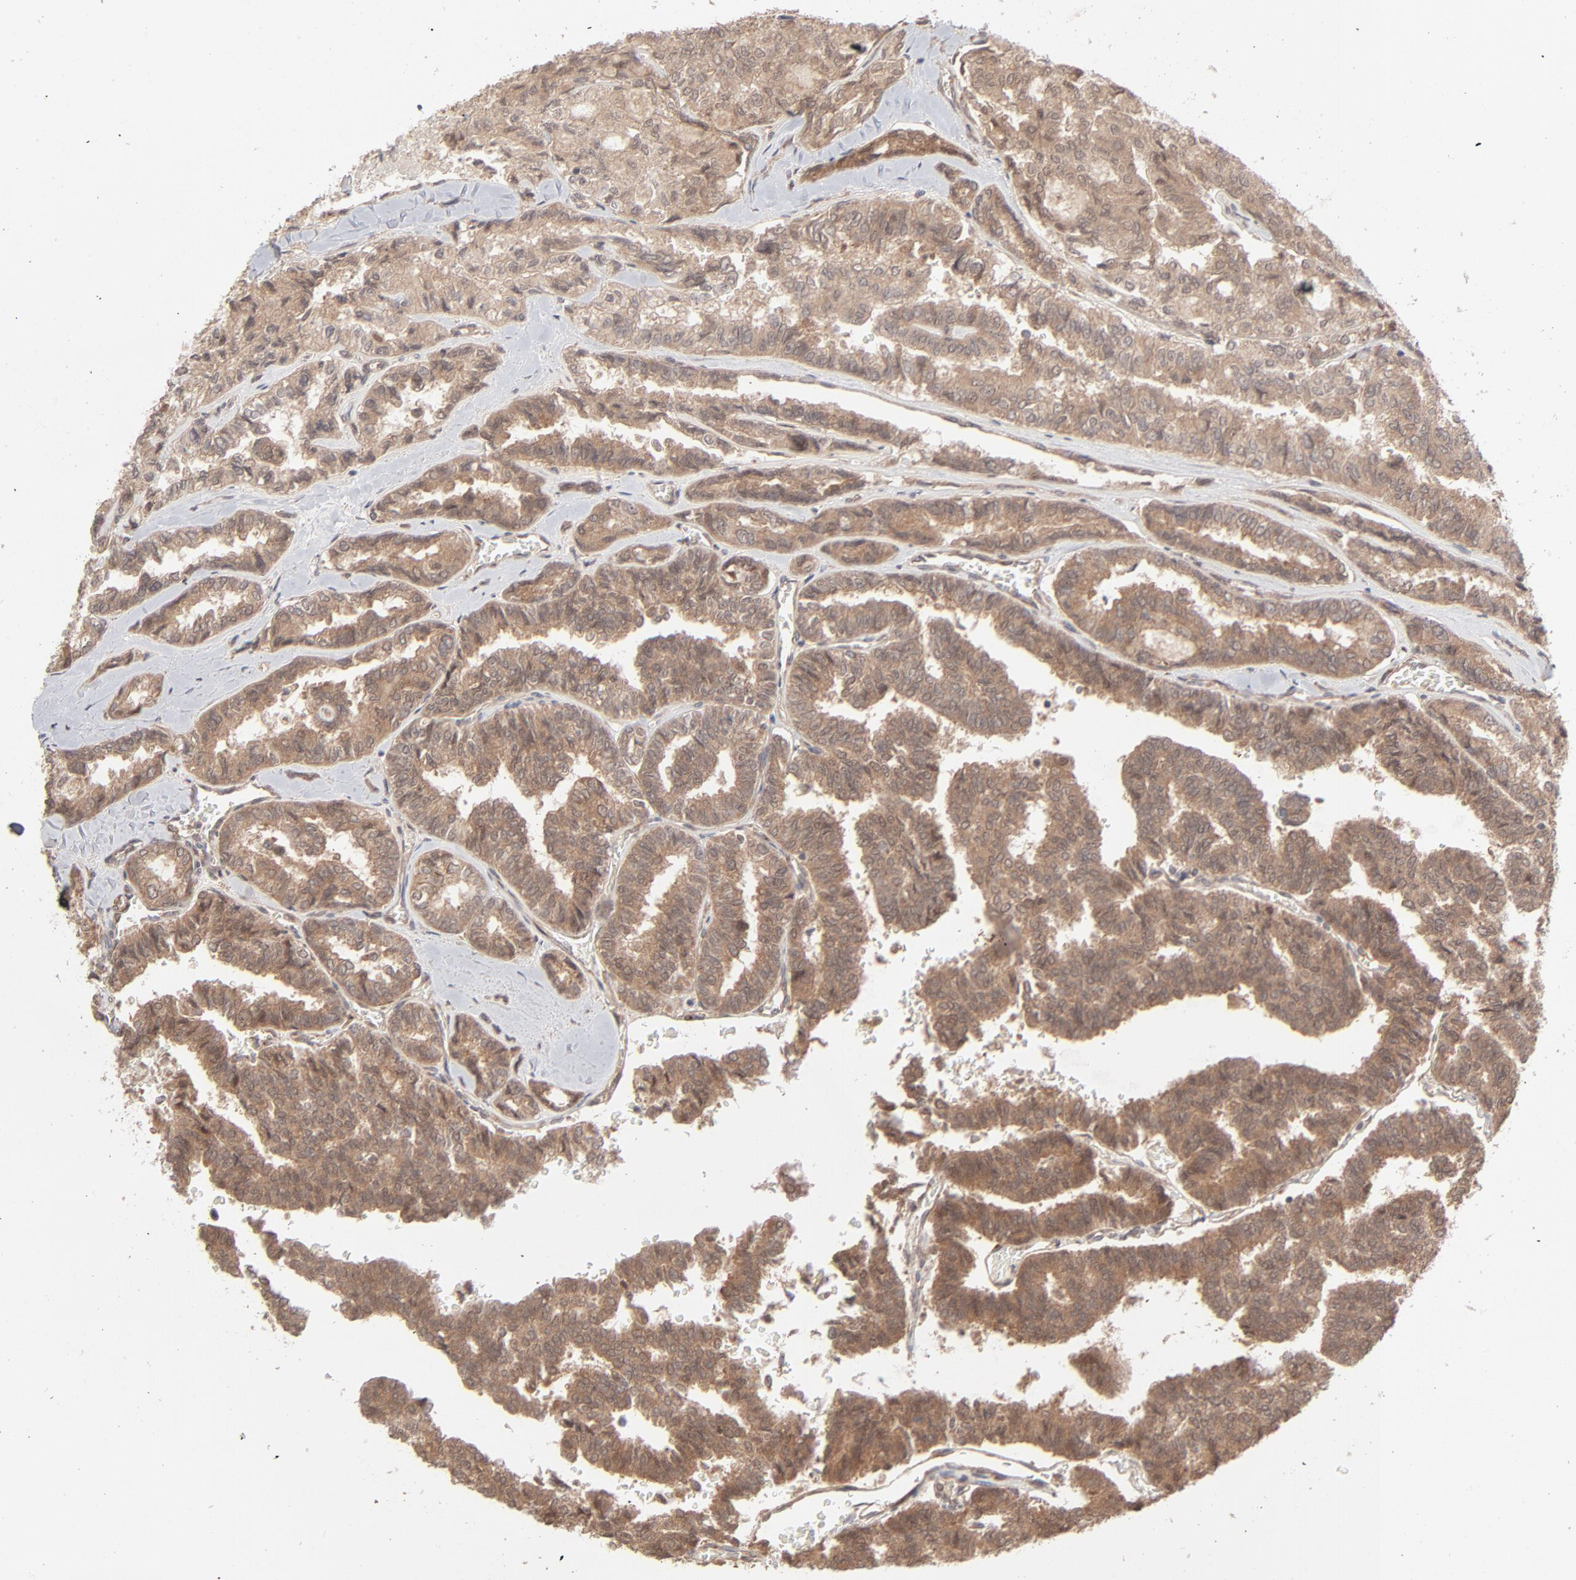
{"staining": {"intensity": "moderate", "quantity": ">75%", "location": "cytoplasmic/membranous"}, "tissue": "thyroid cancer", "cell_type": "Tumor cells", "image_type": "cancer", "snomed": [{"axis": "morphology", "description": "Papillary adenocarcinoma, NOS"}, {"axis": "topography", "description": "Thyroid gland"}], "caption": "A brown stain shows moderate cytoplasmic/membranous positivity of a protein in human papillary adenocarcinoma (thyroid) tumor cells.", "gene": "SCFD1", "patient": {"sex": "female", "age": 35}}